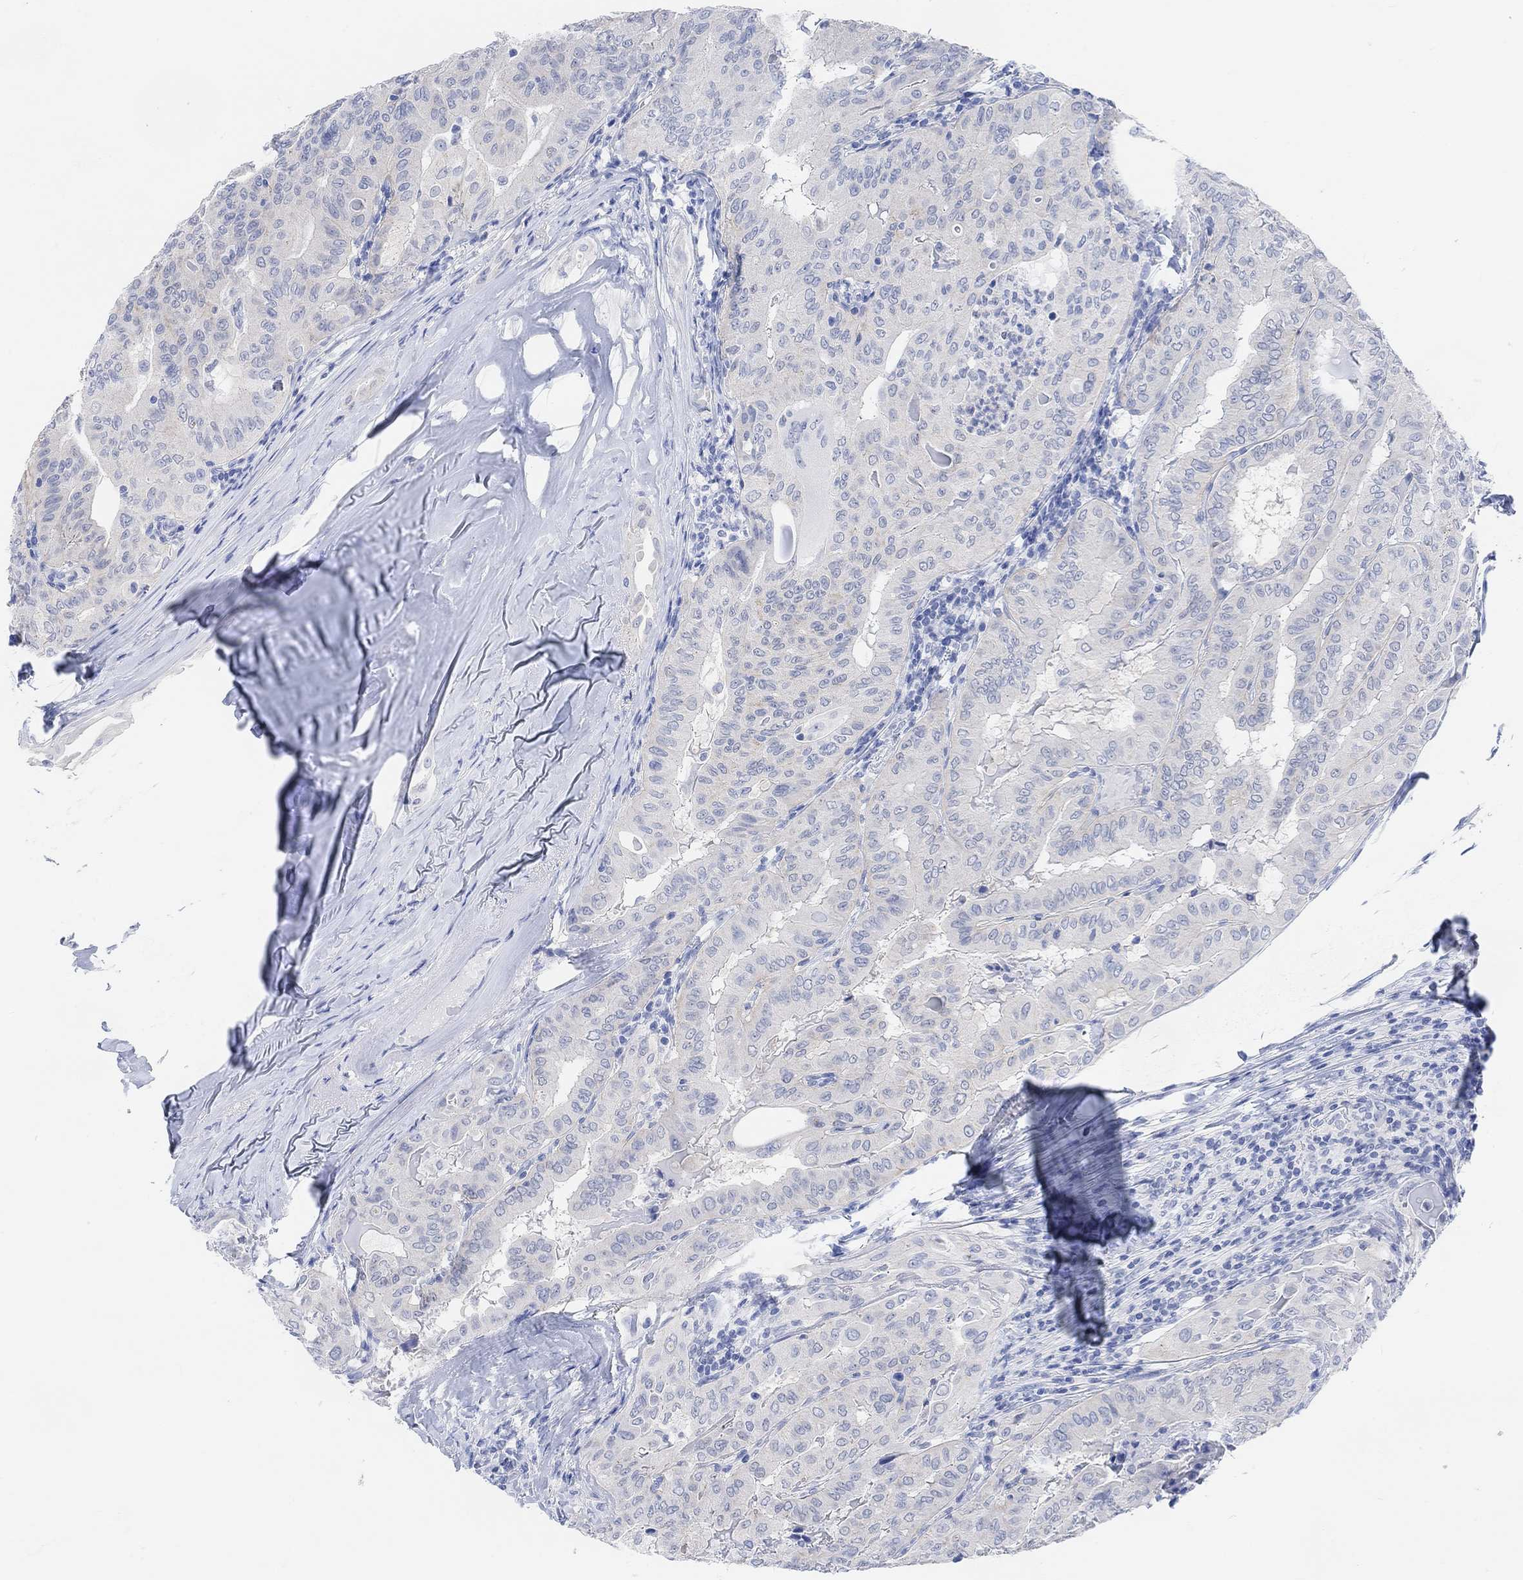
{"staining": {"intensity": "negative", "quantity": "none", "location": "none"}, "tissue": "thyroid cancer", "cell_type": "Tumor cells", "image_type": "cancer", "snomed": [{"axis": "morphology", "description": "Papillary adenocarcinoma, NOS"}, {"axis": "topography", "description": "Thyroid gland"}], "caption": "DAB (3,3'-diaminobenzidine) immunohistochemical staining of human papillary adenocarcinoma (thyroid) exhibits no significant staining in tumor cells.", "gene": "ENO4", "patient": {"sex": "female", "age": 68}}